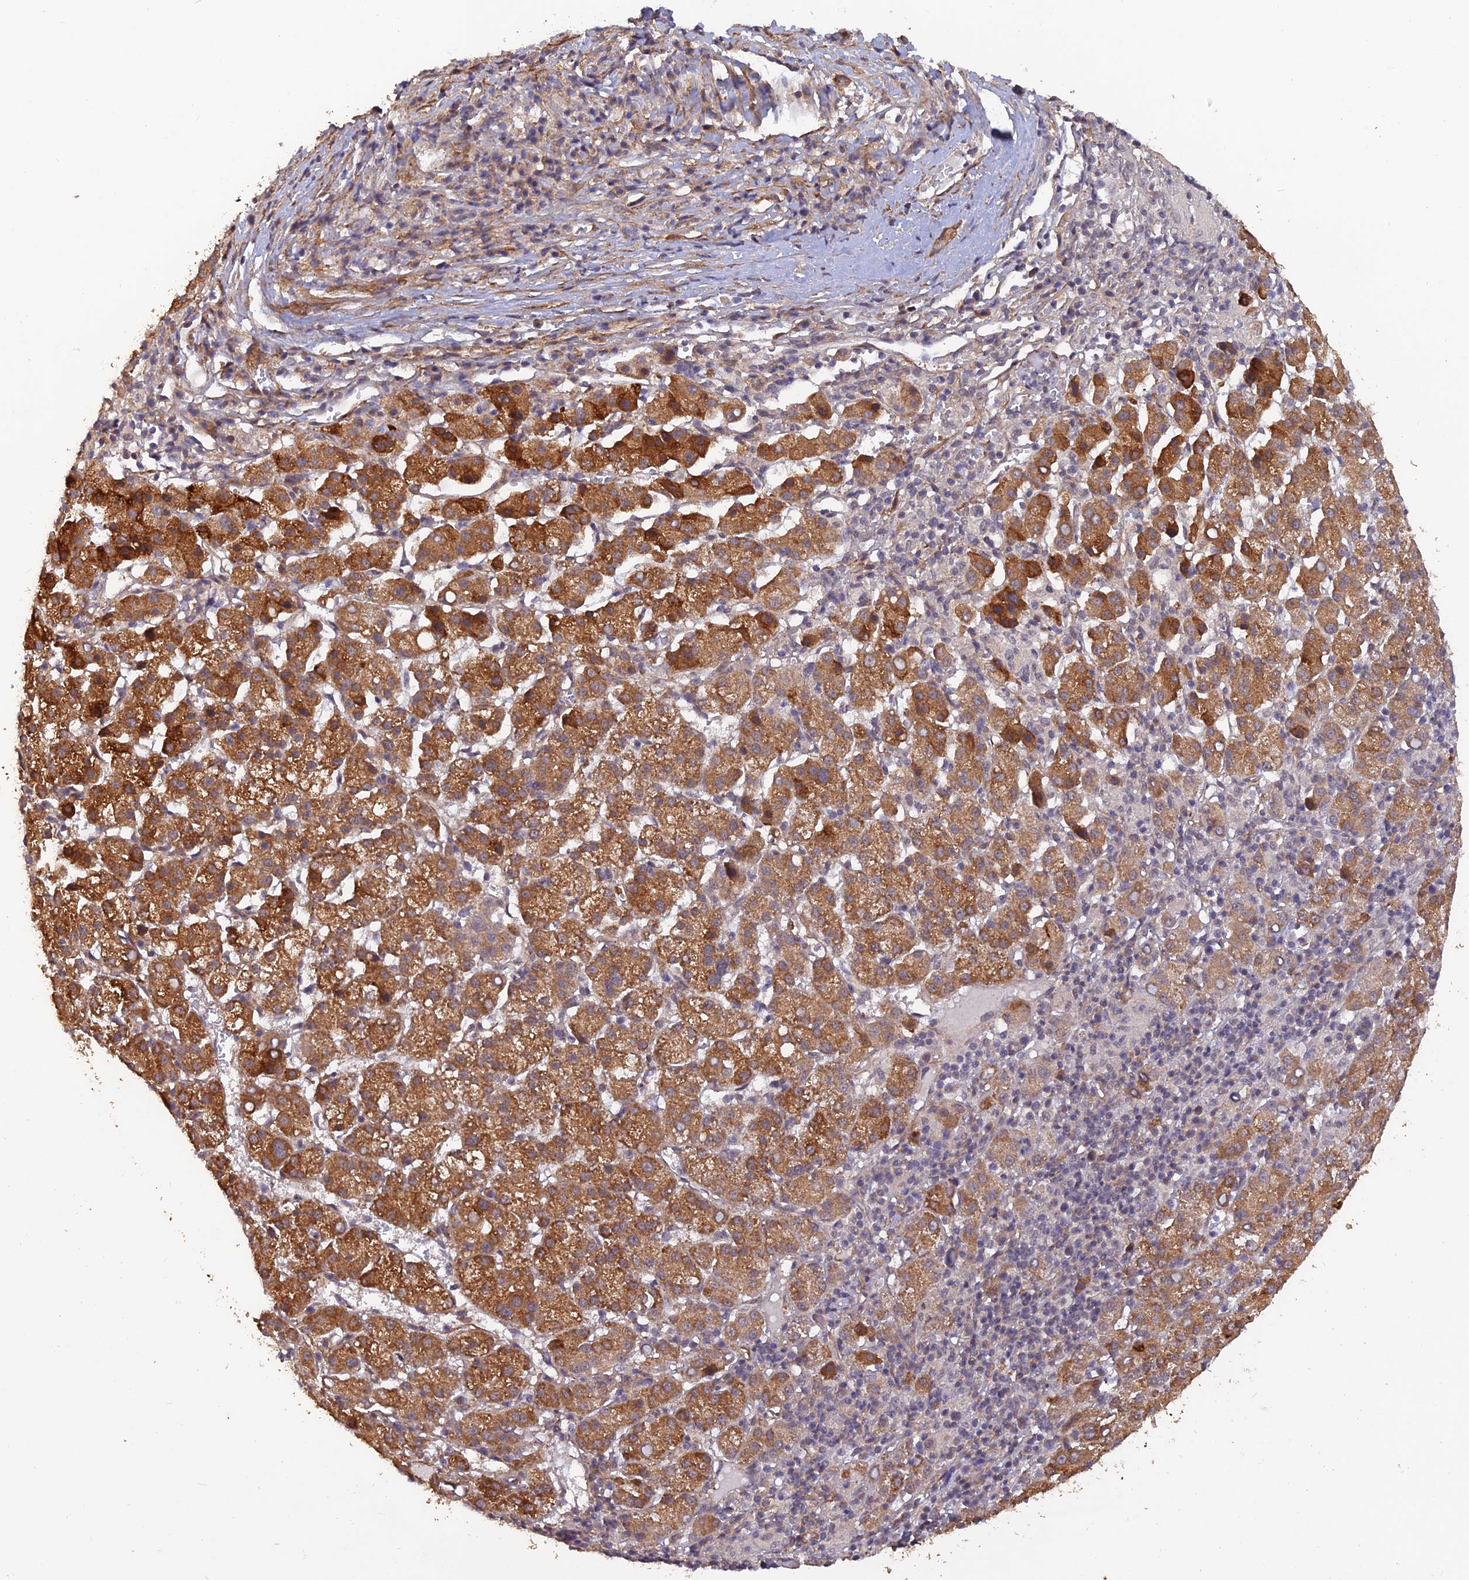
{"staining": {"intensity": "strong", "quantity": ">75%", "location": "cytoplasmic/membranous"}, "tissue": "liver cancer", "cell_type": "Tumor cells", "image_type": "cancer", "snomed": [{"axis": "morphology", "description": "Carcinoma, Hepatocellular, NOS"}, {"axis": "topography", "description": "Liver"}], "caption": "Immunohistochemical staining of liver hepatocellular carcinoma demonstrates strong cytoplasmic/membranous protein expression in about >75% of tumor cells.", "gene": "PAGR1", "patient": {"sex": "female", "age": 58}}